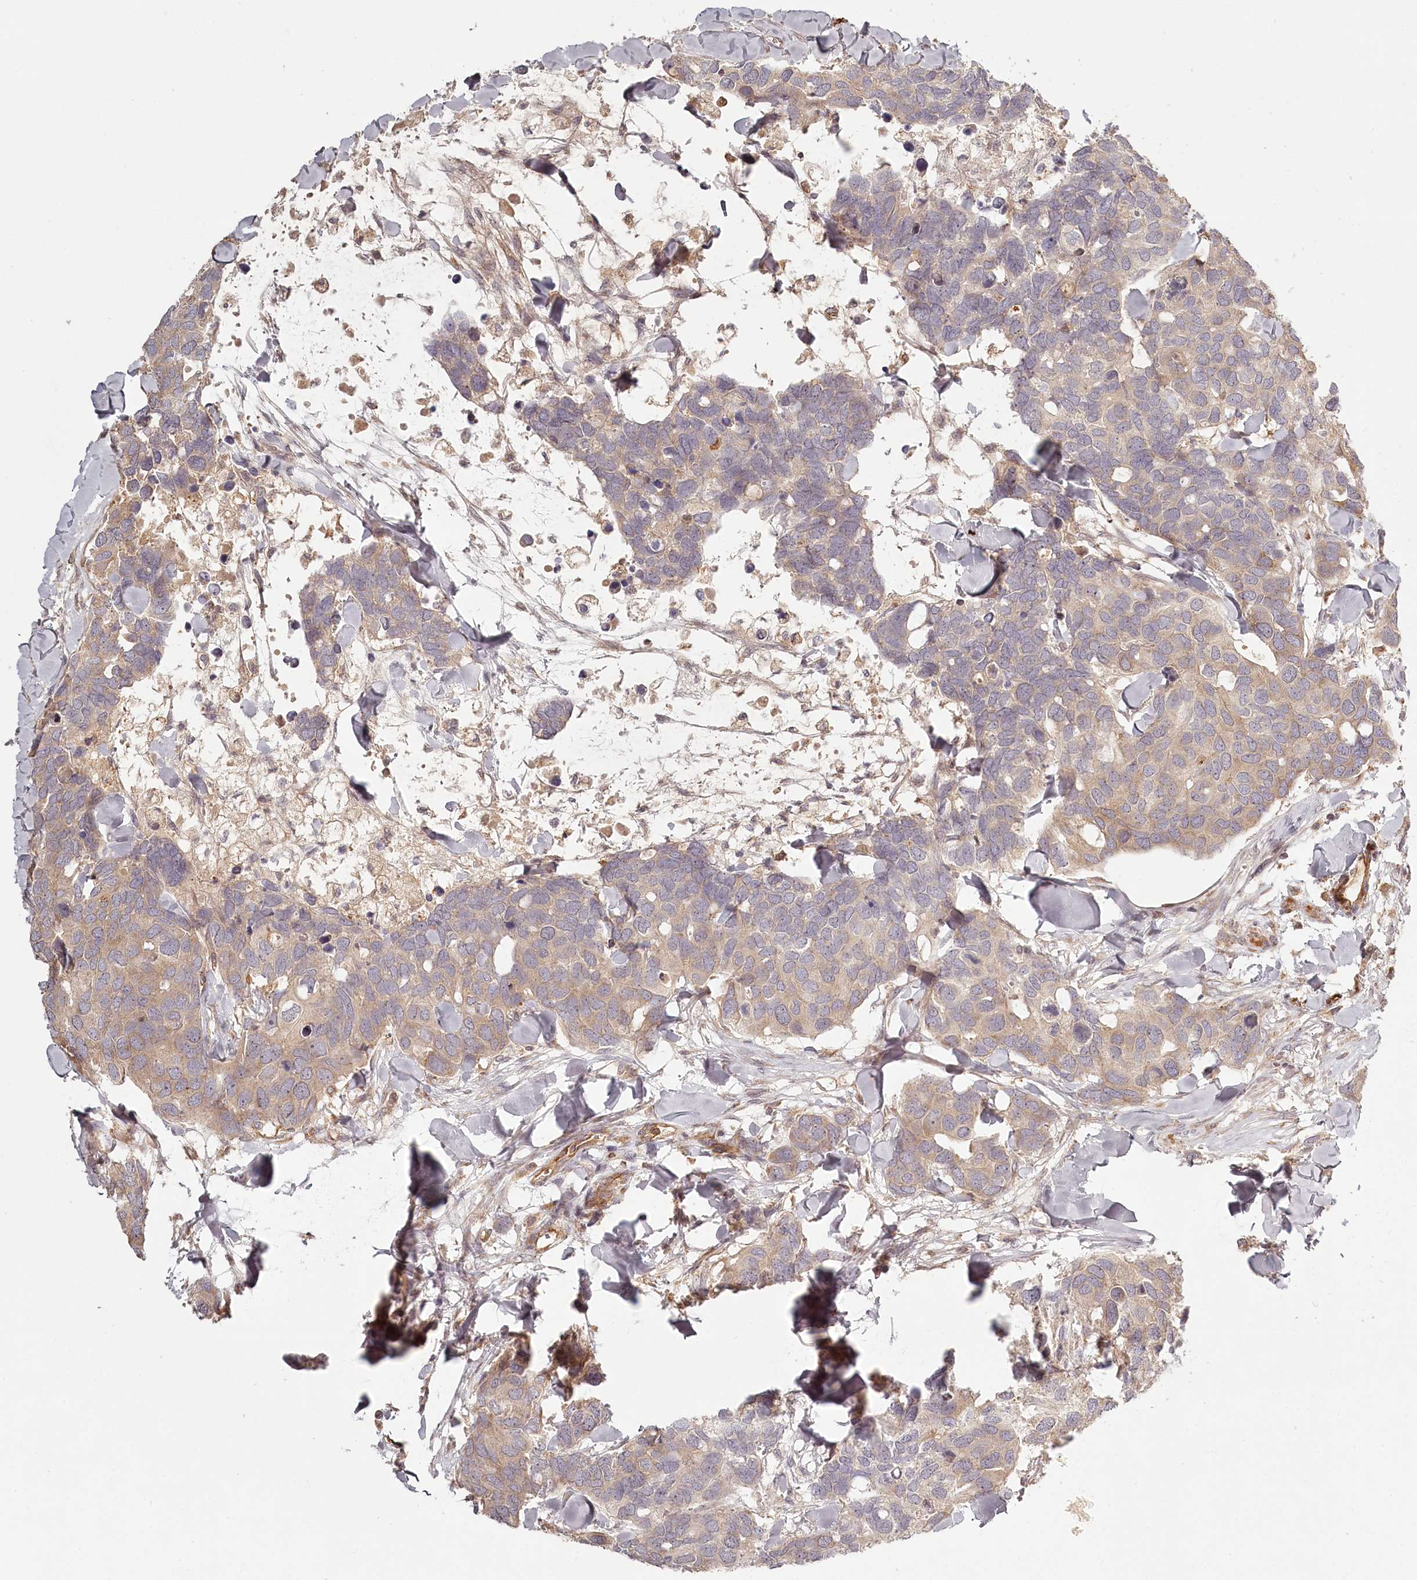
{"staining": {"intensity": "moderate", "quantity": "25%-75%", "location": "cytoplasmic/membranous"}, "tissue": "breast cancer", "cell_type": "Tumor cells", "image_type": "cancer", "snomed": [{"axis": "morphology", "description": "Duct carcinoma"}, {"axis": "topography", "description": "Breast"}], "caption": "About 25%-75% of tumor cells in human infiltrating ductal carcinoma (breast) demonstrate moderate cytoplasmic/membranous protein expression as visualized by brown immunohistochemical staining.", "gene": "TMIE", "patient": {"sex": "female", "age": 83}}